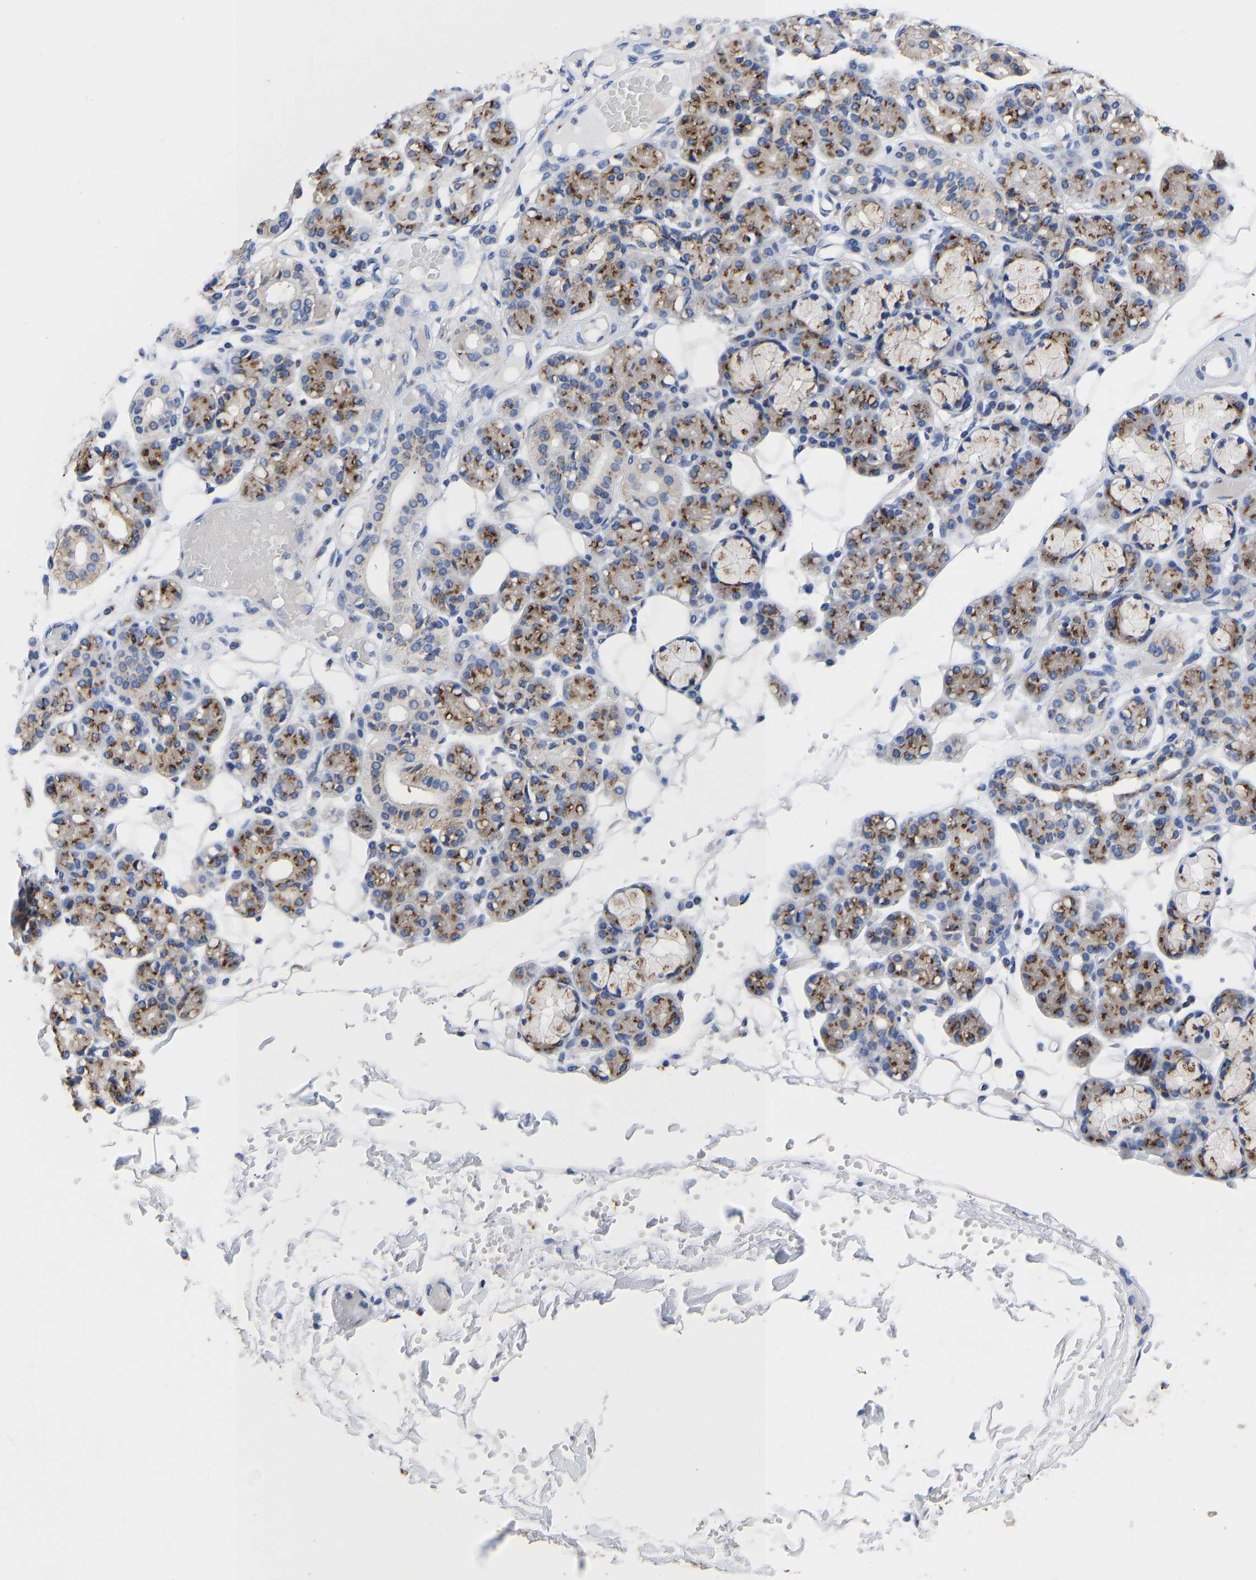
{"staining": {"intensity": "moderate", "quantity": ">75%", "location": "cytoplasmic/membranous"}, "tissue": "salivary gland", "cell_type": "Glandular cells", "image_type": "normal", "snomed": [{"axis": "morphology", "description": "Normal tissue, NOS"}, {"axis": "topography", "description": "Salivary gland"}], "caption": "This histopathology image displays immunohistochemistry staining of normal human salivary gland, with medium moderate cytoplasmic/membranous staining in about >75% of glandular cells.", "gene": "TMEM87A", "patient": {"sex": "male", "age": 63}}